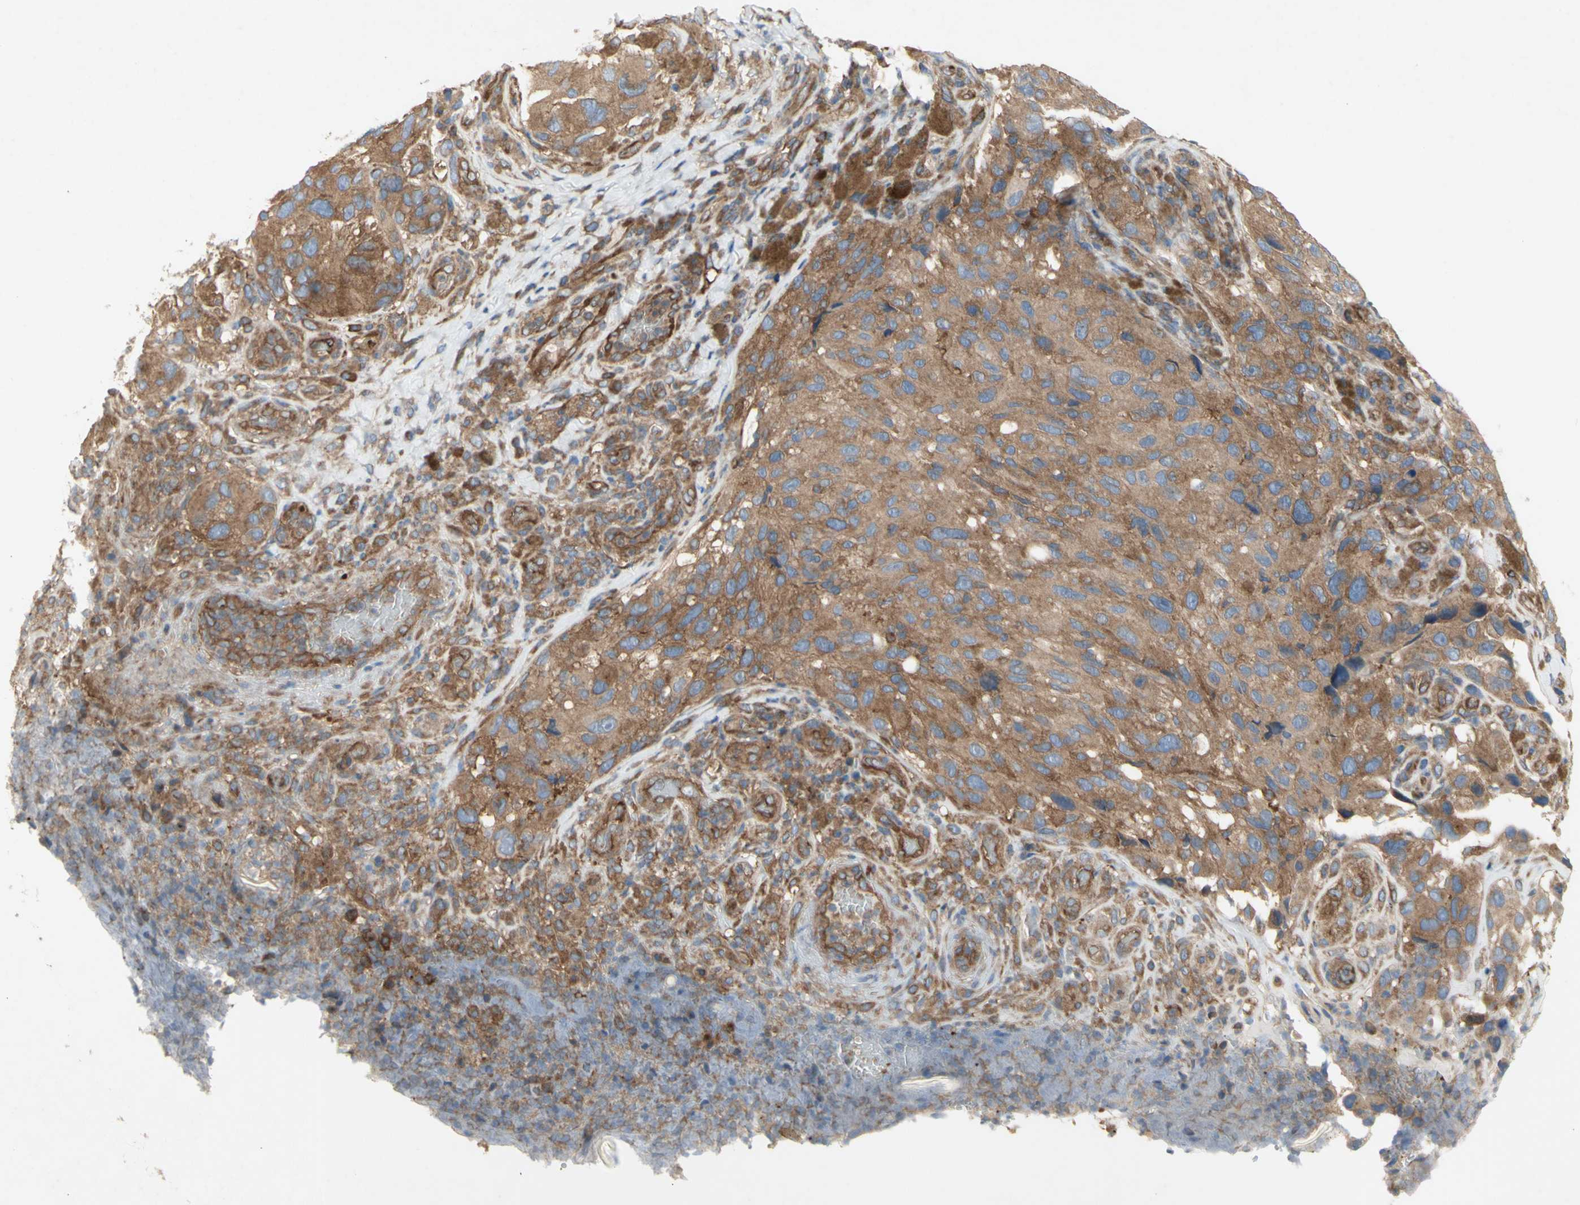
{"staining": {"intensity": "moderate", "quantity": ">75%", "location": "cytoplasmic/membranous"}, "tissue": "melanoma", "cell_type": "Tumor cells", "image_type": "cancer", "snomed": [{"axis": "morphology", "description": "Malignant melanoma, NOS"}, {"axis": "topography", "description": "Skin"}], "caption": "Melanoma tissue demonstrates moderate cytoplasmic/membranous expression in about >75% of tumor cells, visualized by immunohistochemistry. (brown staining indicates protein expression, while blue staining denotes nuclei).", "gene": "KLC1", "patient": {"sex": "female", "age": 73}}